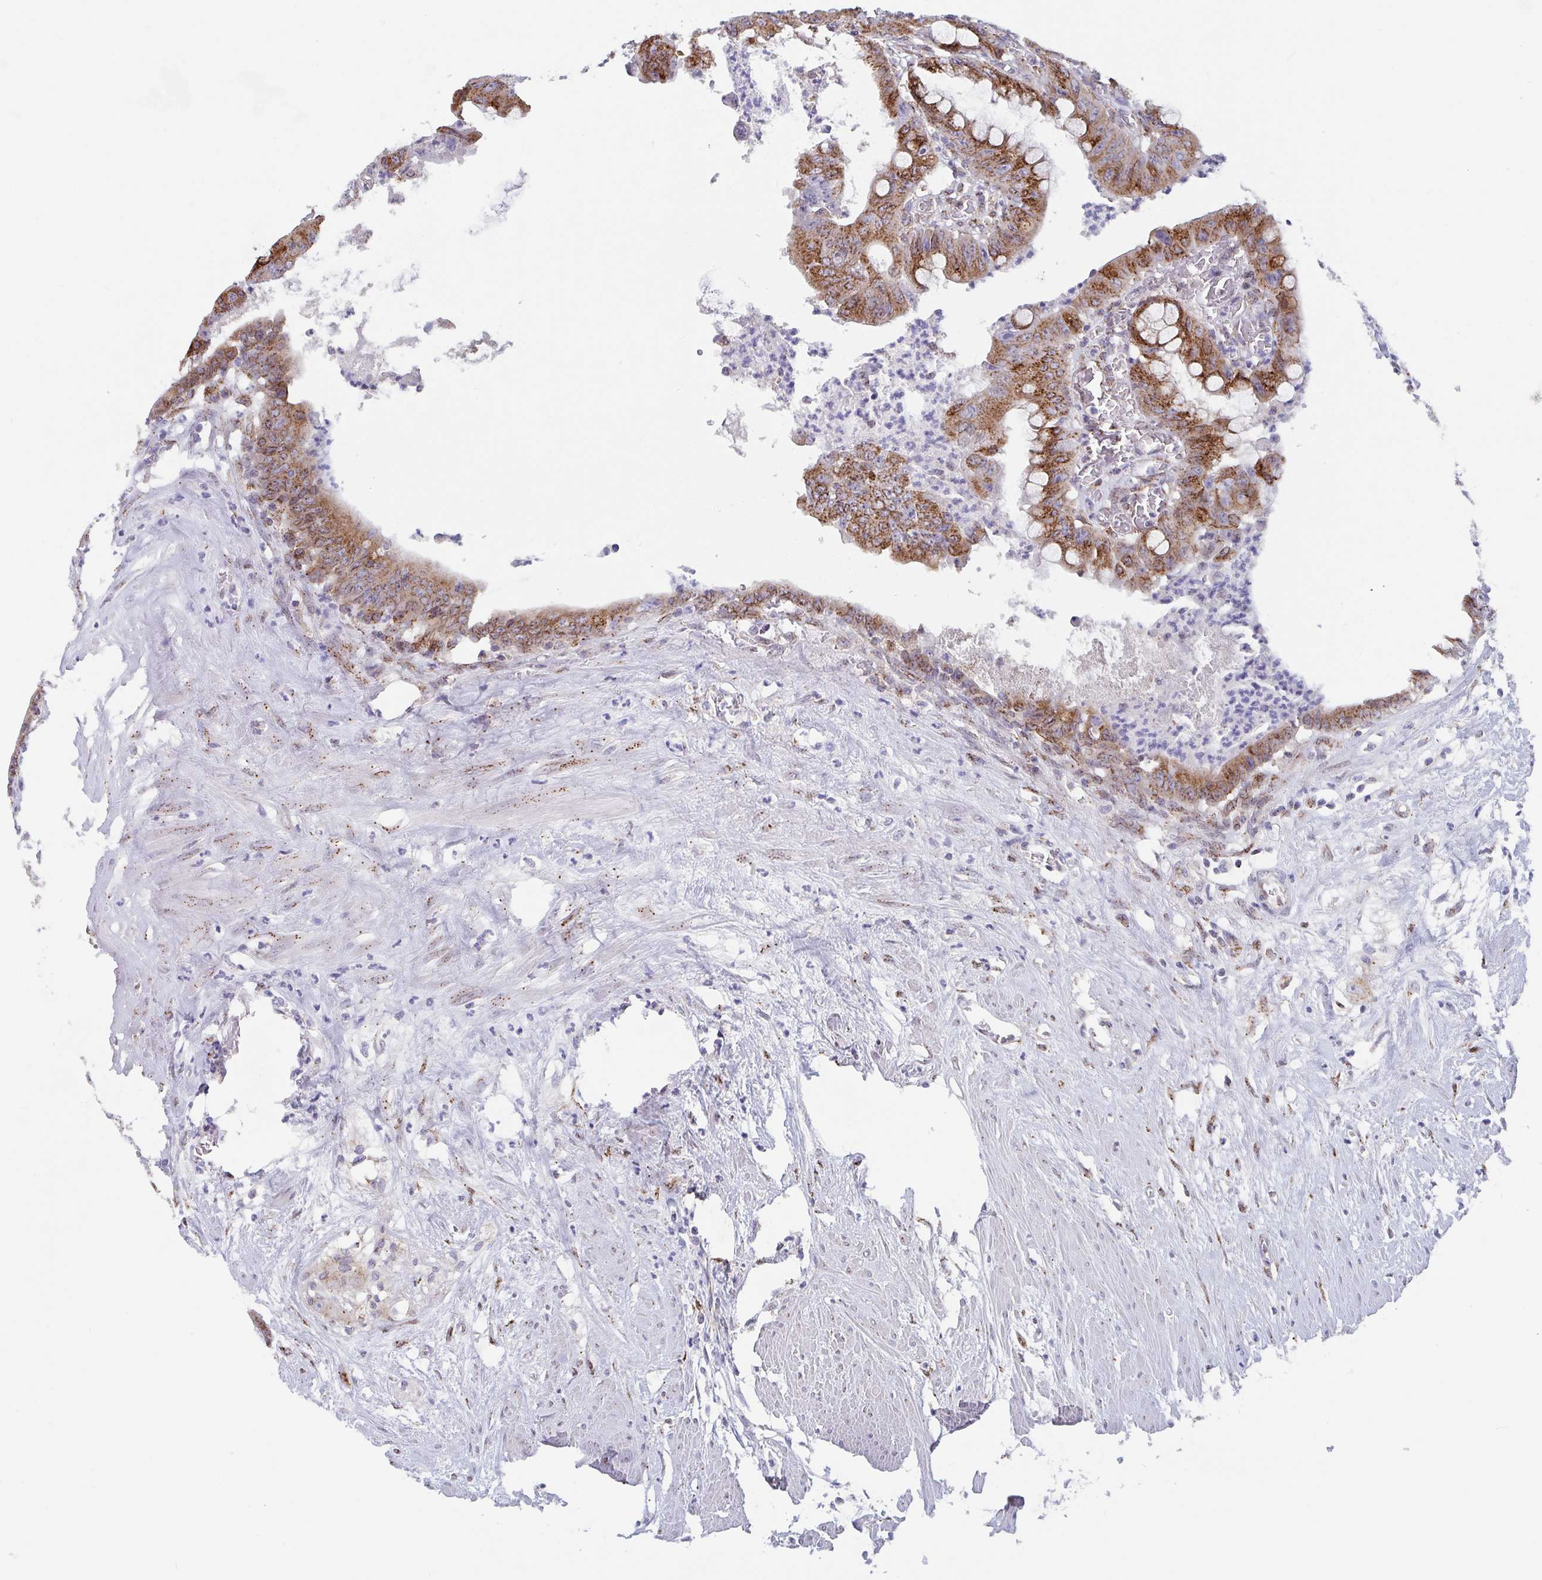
{"staining": {"intensity": "strong", "quantity": ">75%", "location": "cytoplasmic/membranous"}, "tissue": "colorectal cancer", "cell_type": "Tumor cells", "image_type": "cancer", "snomed": [{"axis": "morphology", "description": "Adenocarcinoma, NOS"}, {"axis": "topography", "description": "Rectum"}], "caption": "Tumor cells exhibit high levels of strong cytoplasmic/membranous expression in approximately >75% of cells in human colorectal cancer.", "gene": "PROSER3", "patient": {"sex": "male", "age": 78}}